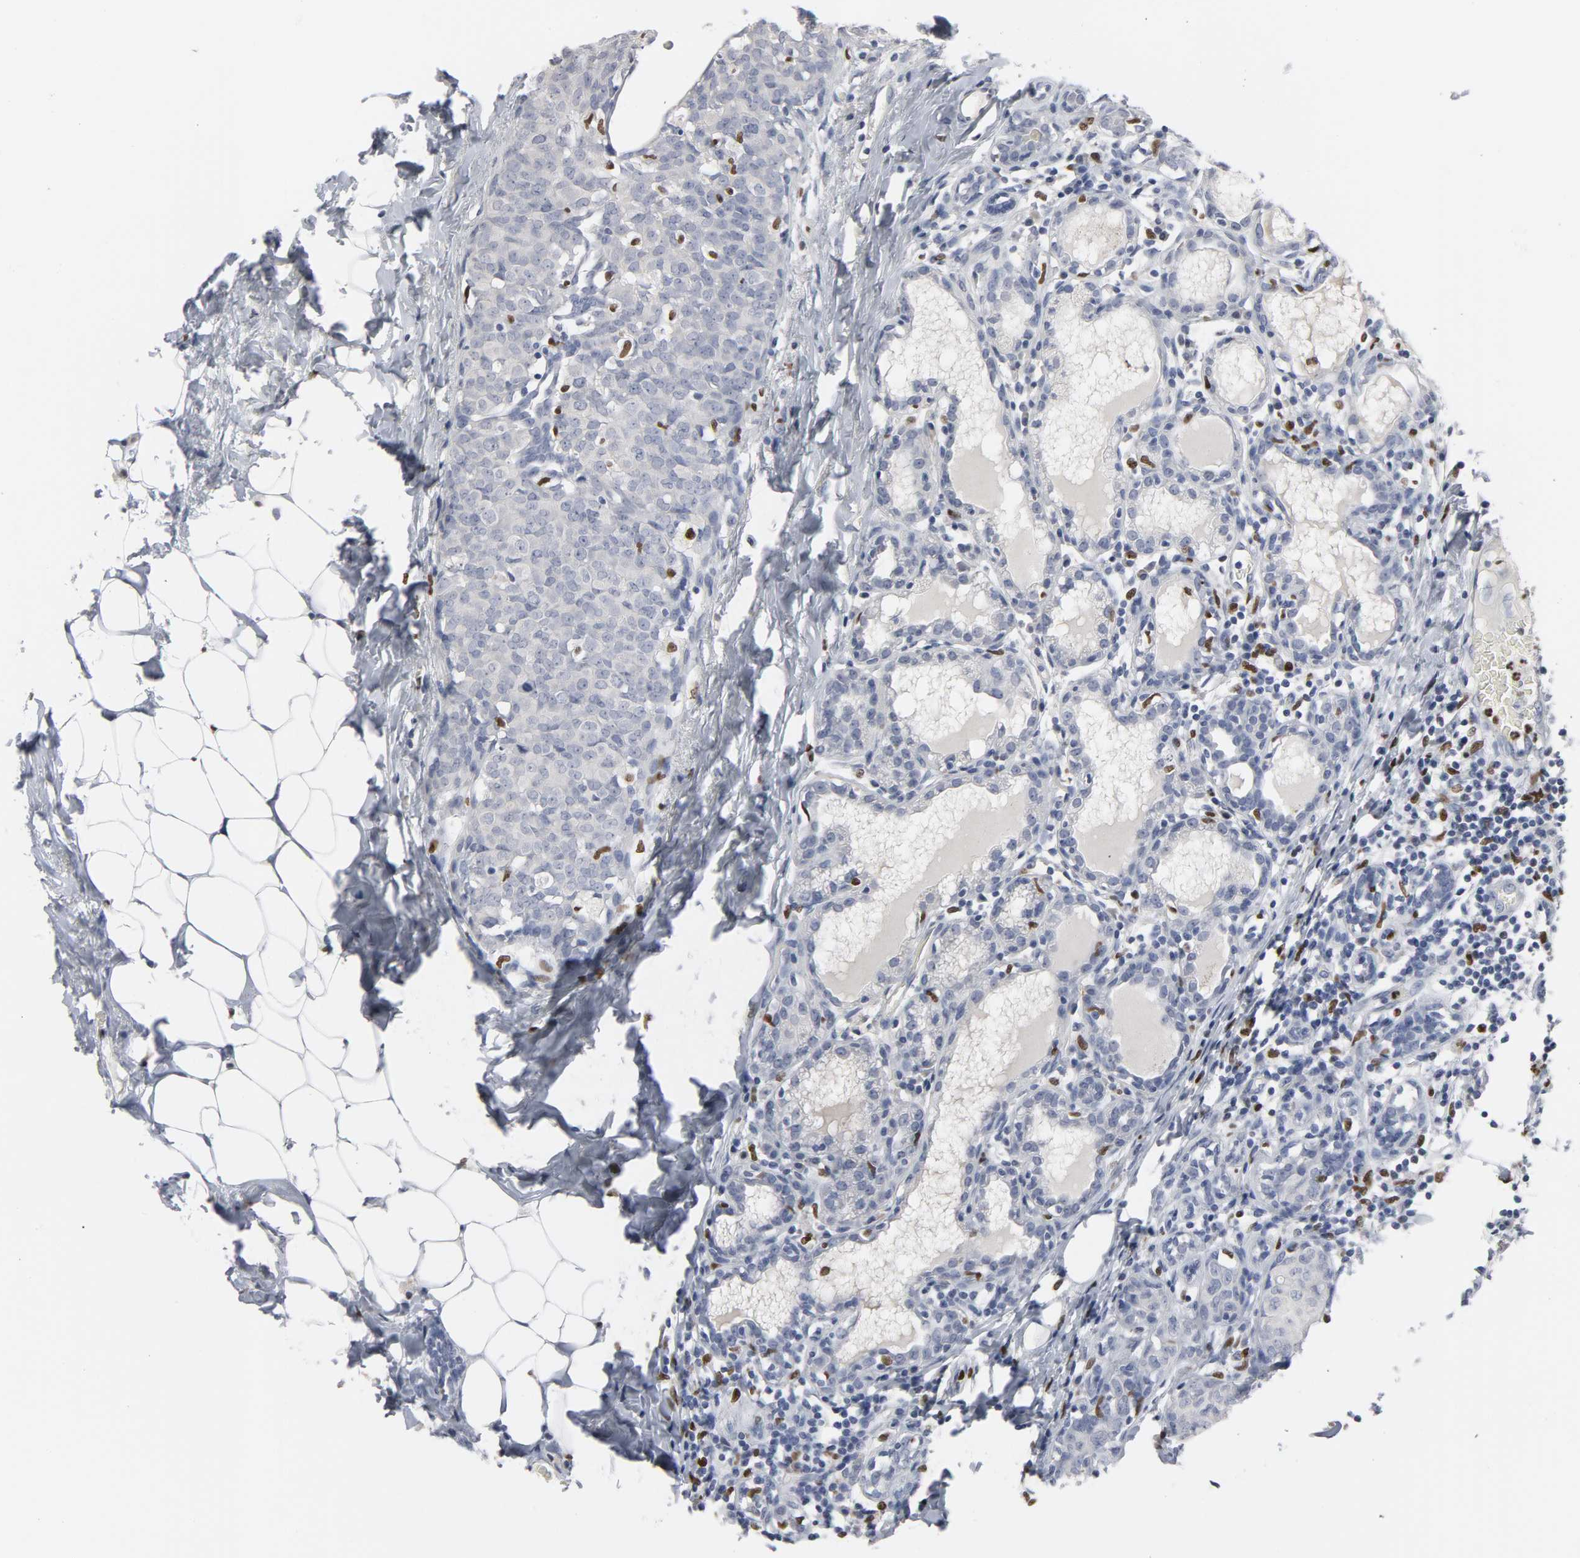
{"staining": {"intensity": "negative", "quantity": "none", "location": "none"}, "tissue": "breast cancer", "cell_type": "Tumor cells", "image_type": "cancer", "snomed": [{"axis": "morphology", "description": "Duct carcinoma"}, {"axis": "topography", "description": "Breast"}], "caption": "This is a photomicrograph of immunohistochemistry staining of invasive ductal carcinoma (breast), which shows no expression in tumor cells. (DAB immunohistochemistry, high magnification).", "gene": "SPI1", "patient": {"sex": "female", "age": 40}}